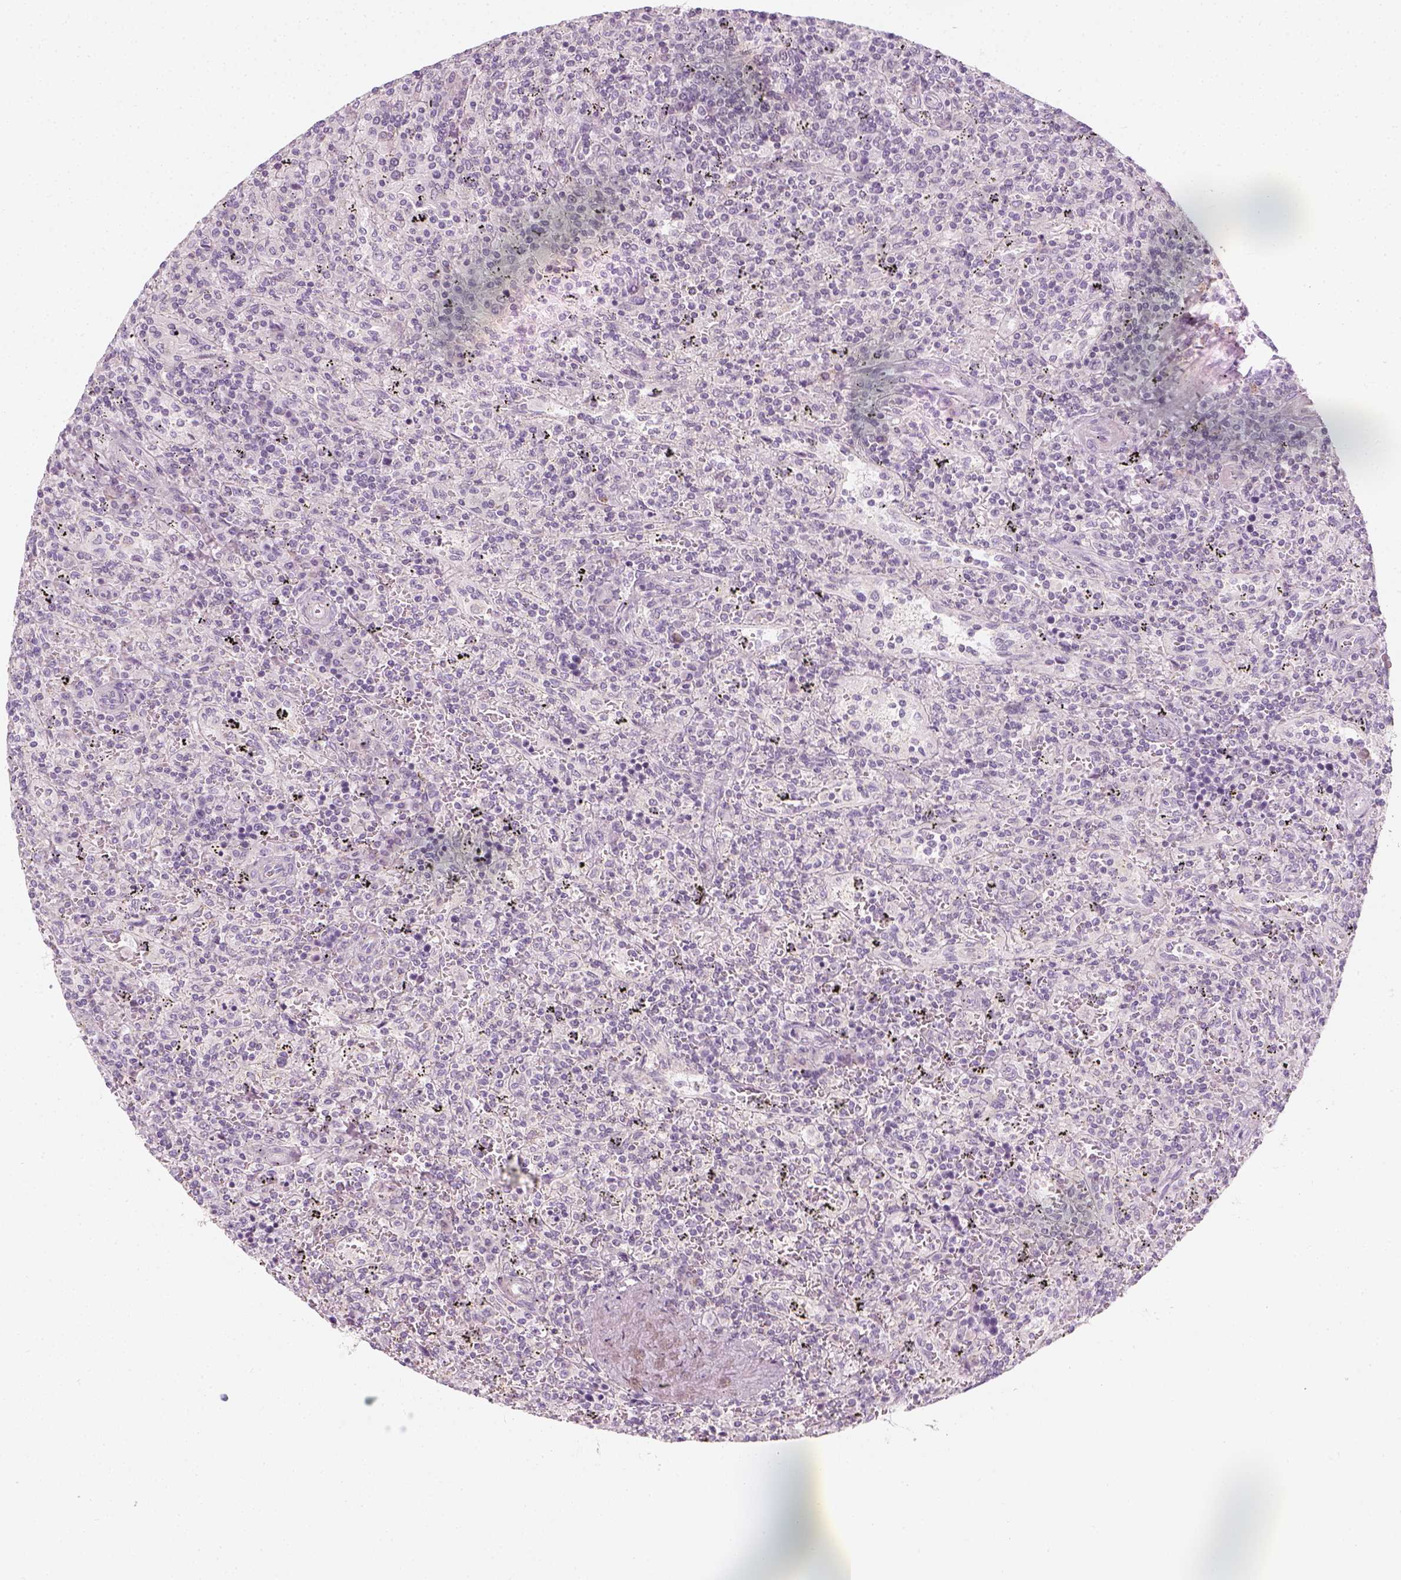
{"staining": {"intensity": "negative", "quantity": "none", "location": "none"}, "tissue": "lymphoma", "cell_type": "Tumor cells", "image_type": "cancer", "snomed": [{"axis": "morphology", "description": "Malignant lymphoma, non-Hodgkin's type, Low grade"}, {"axis": "topography", "description": "Spleen"}], "caption": "Protein analysis of lymphoma displays no significant staining in tumor cells.", "gene": "PRAME", "patient": {"sex": "male", "age": 62}}